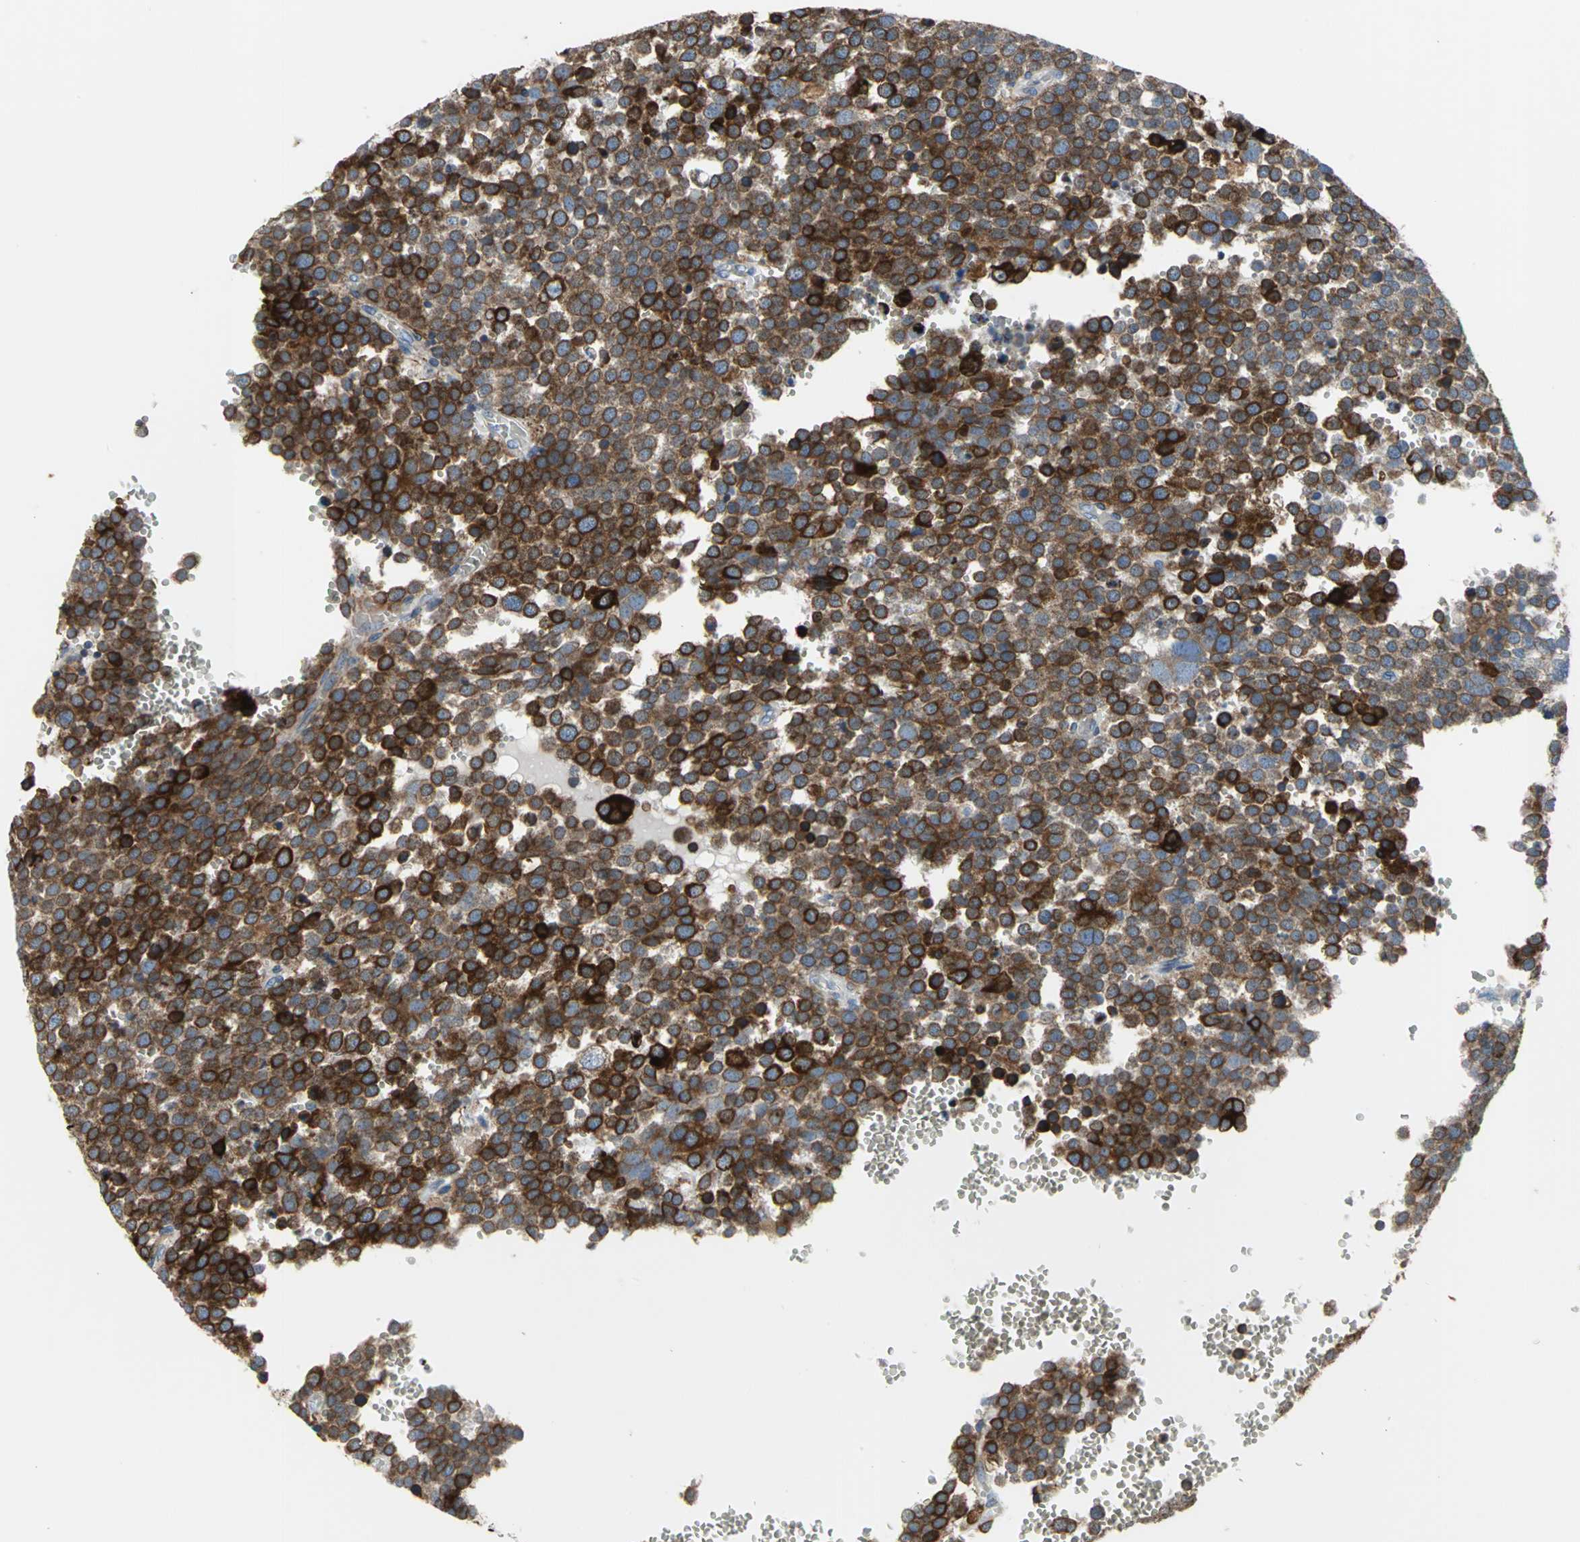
{"staining": {"intensity": "strong", "quantity": ">75%", "location": "cytoplasmic/membranous"}, "tissue": "testis cancer", "cell_type": "Tumor cells", "image_type": "cancer", "snomed": [{"axis": "morphology", "description": "Seminoma, NOS"}, {"axis": "topography", "description": "Testis"}], "caption": "A high-resolution histopathology image shows immunohistochemistry staining of testis cancer (seminoma), which shows strong cytoplasmic/membranous positivity in about >75% of tumor cells.", "gene": "SDF2L1", "patient": {"sex": "male", "age": 71}}